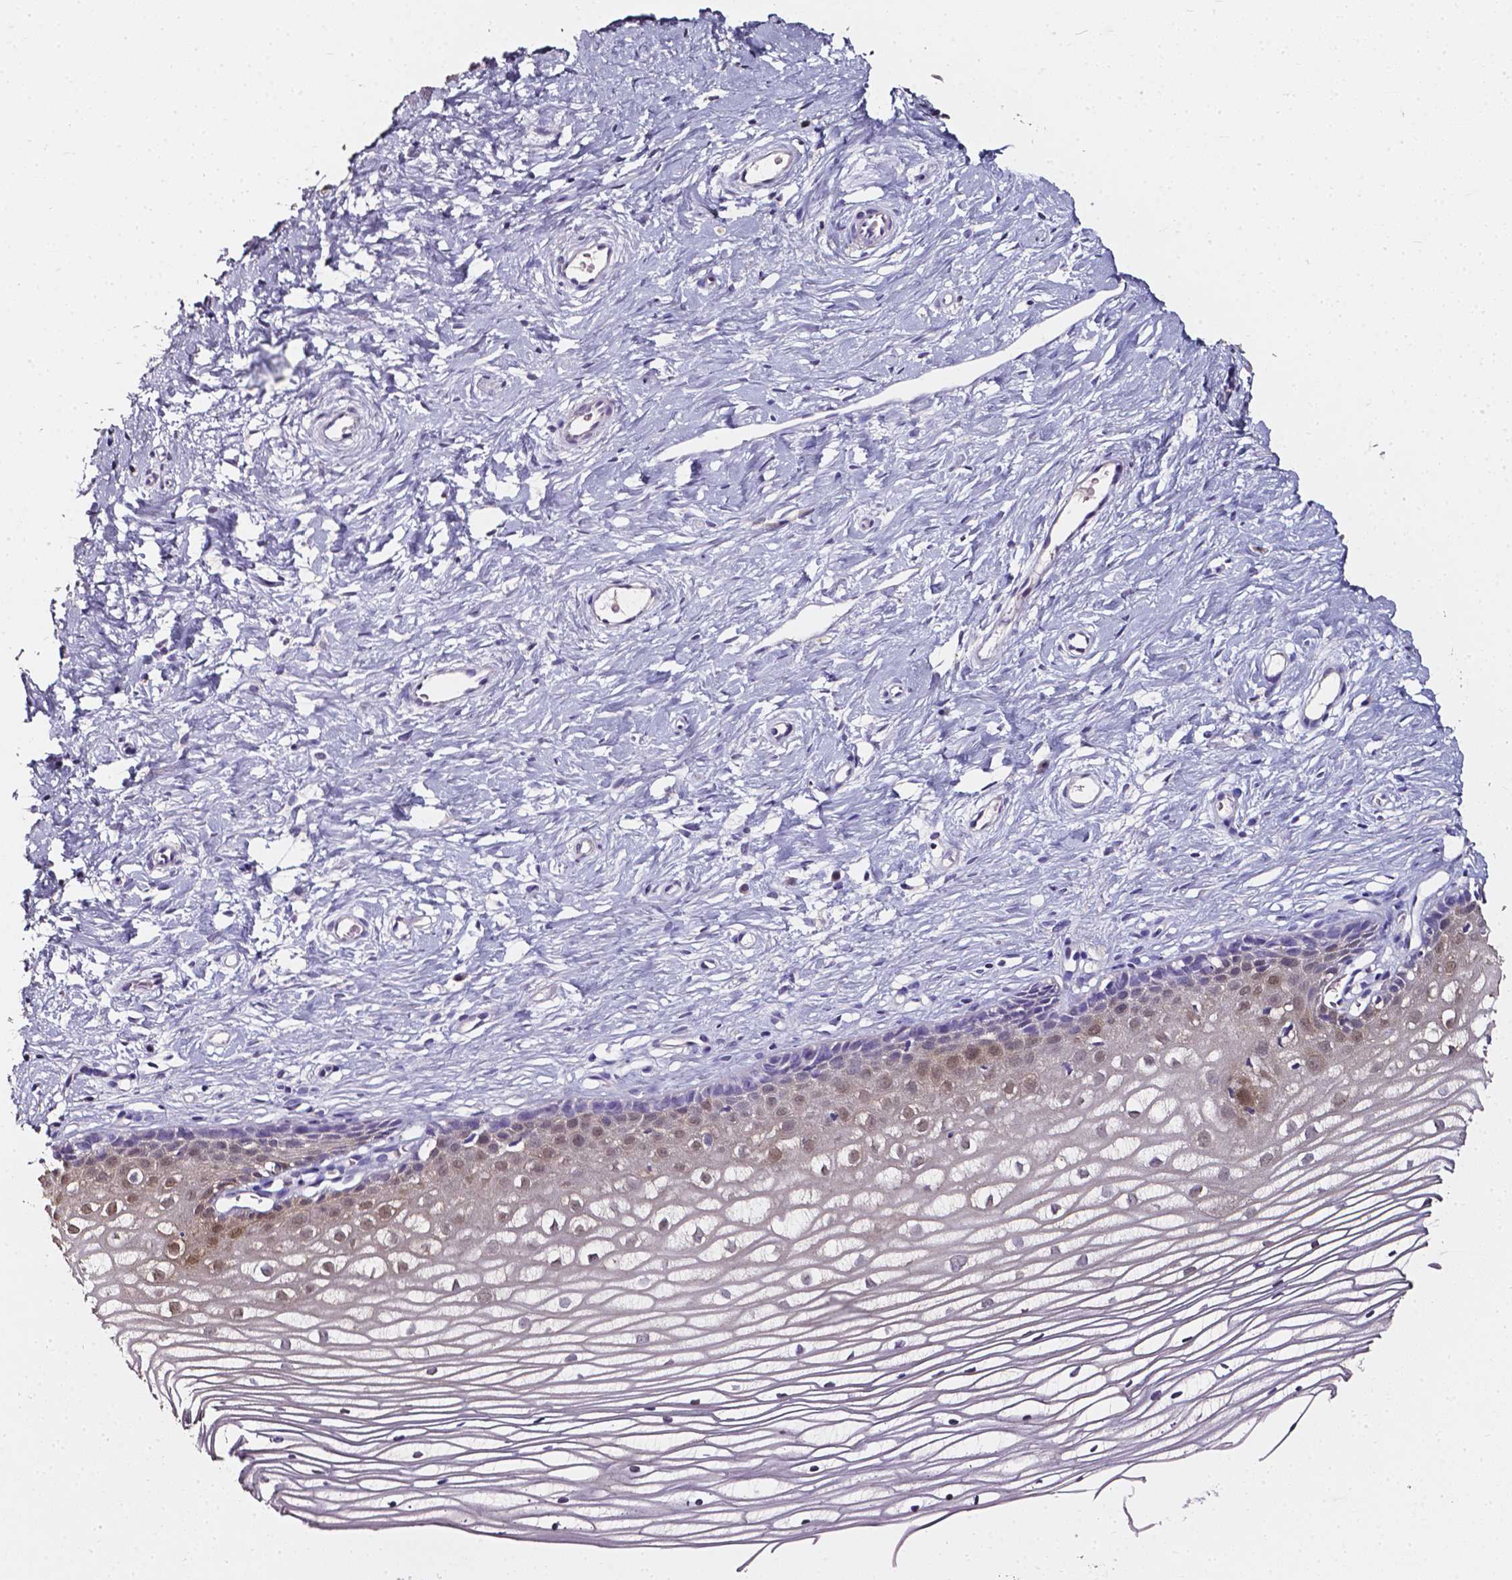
{"staining": {"intensity": "negative", "quantity": "none", "location": "none"}, "tissue": "cervix", "cell_type": "Glandular cells", "image_type": "normal", "snomed": [{"axis": "morphology", "description": "Normal tissue, NOS"}, {"axis": "topography", "description": "Cervix"}], "caption": "This is a histopathology image of immunohistochemistry (IHC) staining of normal cervix, which shows no staining in glandular cells.", "gene": "AKR1B10", "patient": {"sex": "female", "age": 40}}